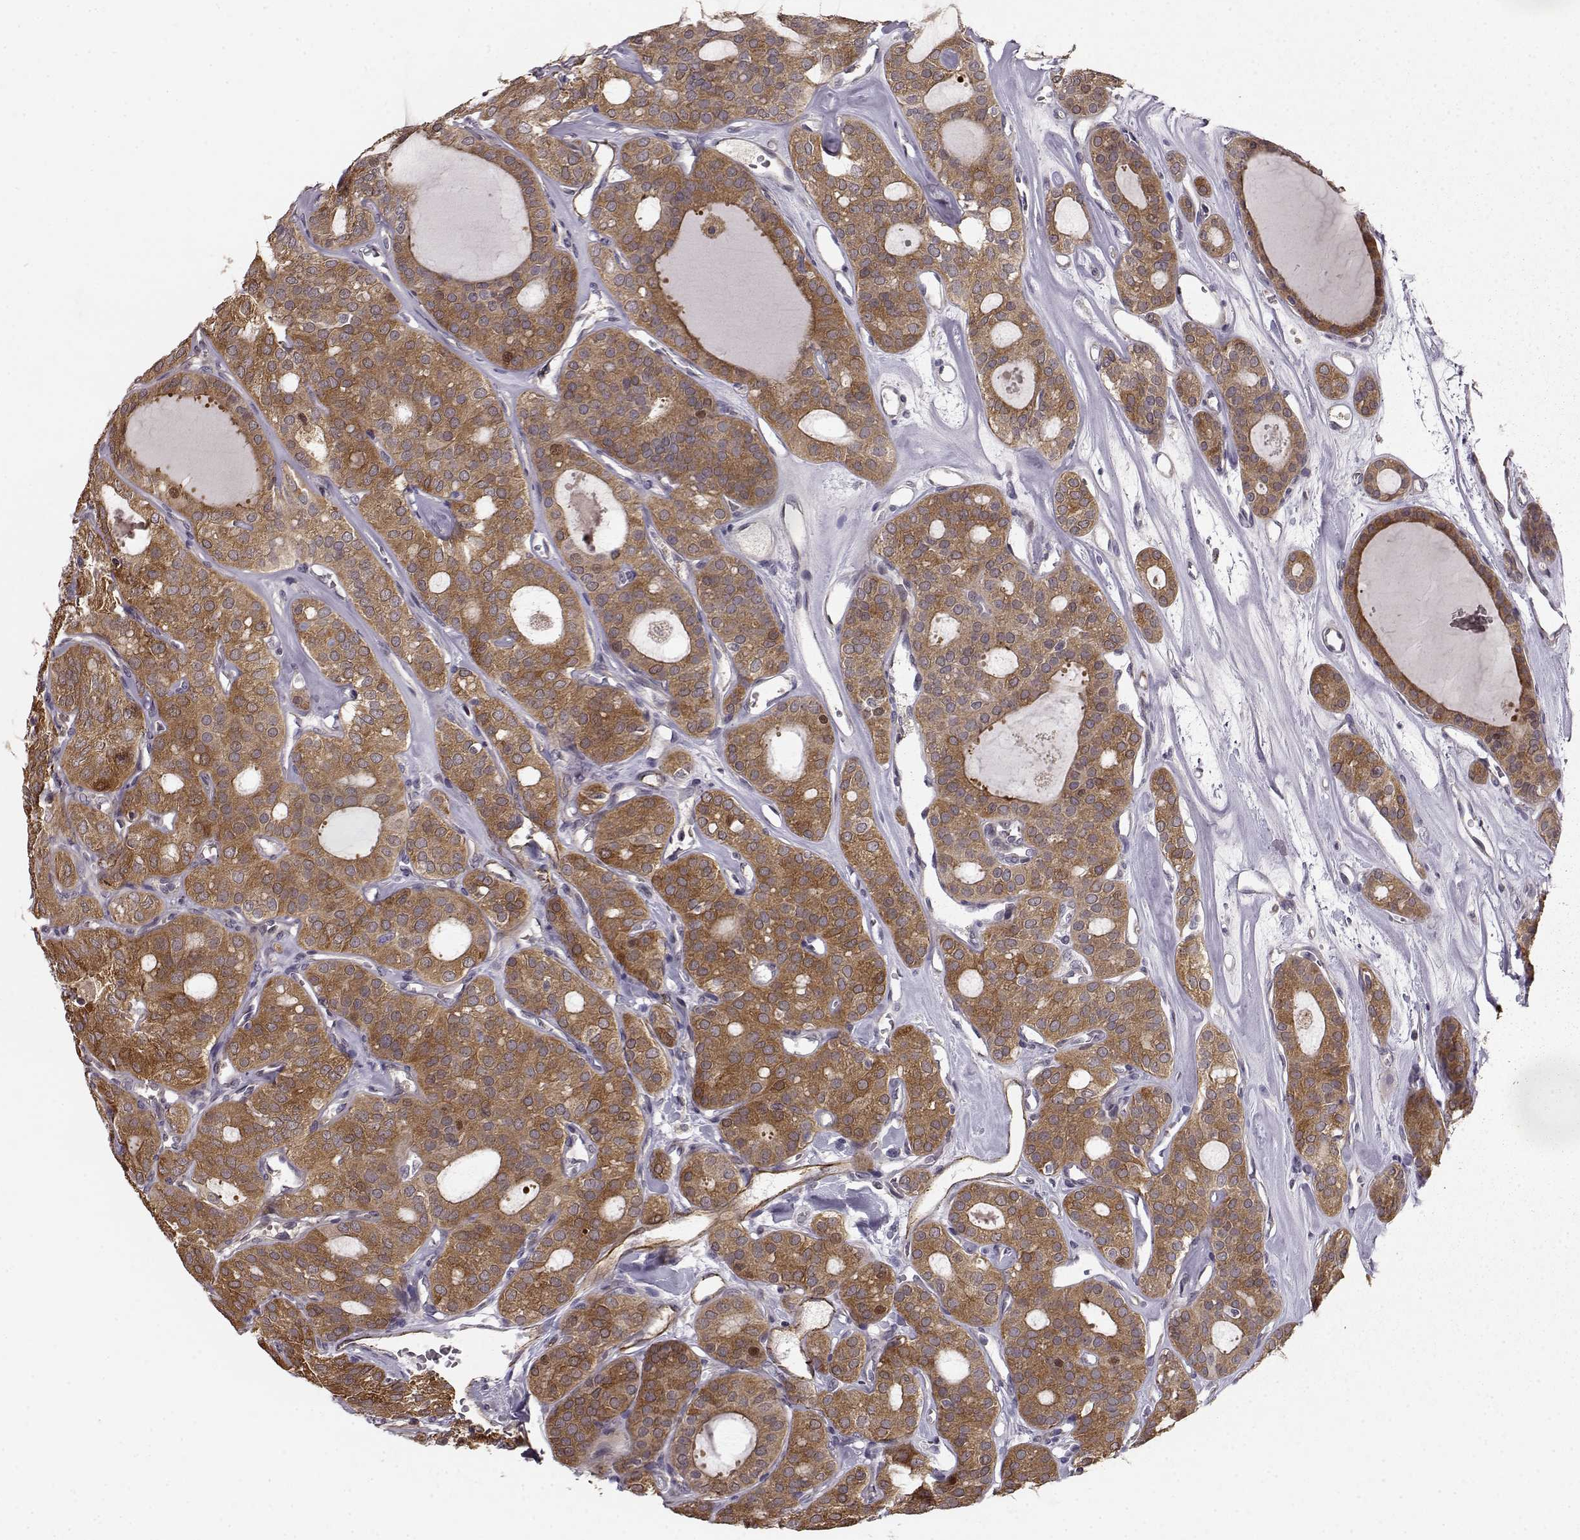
{"staining": {"intensity": "moderate", "quantity": ">75%", "location": "cytoplasmic/membranous"}, "tissue": "thyroid cancer", "cell_type": "Tumor cells", "image_type": "cancer", "snomed": [{"axis": "morphology", "description": "Follicular adenoma carcinoma, NOS"}, {"axis": "topography", "description": "Thyroid gland"}], "caption": "IHC staining of thyroid cancer, which exhibits medium levels of moderate cytoplasmic/membranous positivity in about >75% of tumor cells indicating moderate cytoplasmic/membranous protein staining. The staining was performed using DAB (brown) for protein detection and nuclei were counterstained in hematoxylin (blue).", "gene": "BACH2", "patient": {"sex": "male", "age": 75}}